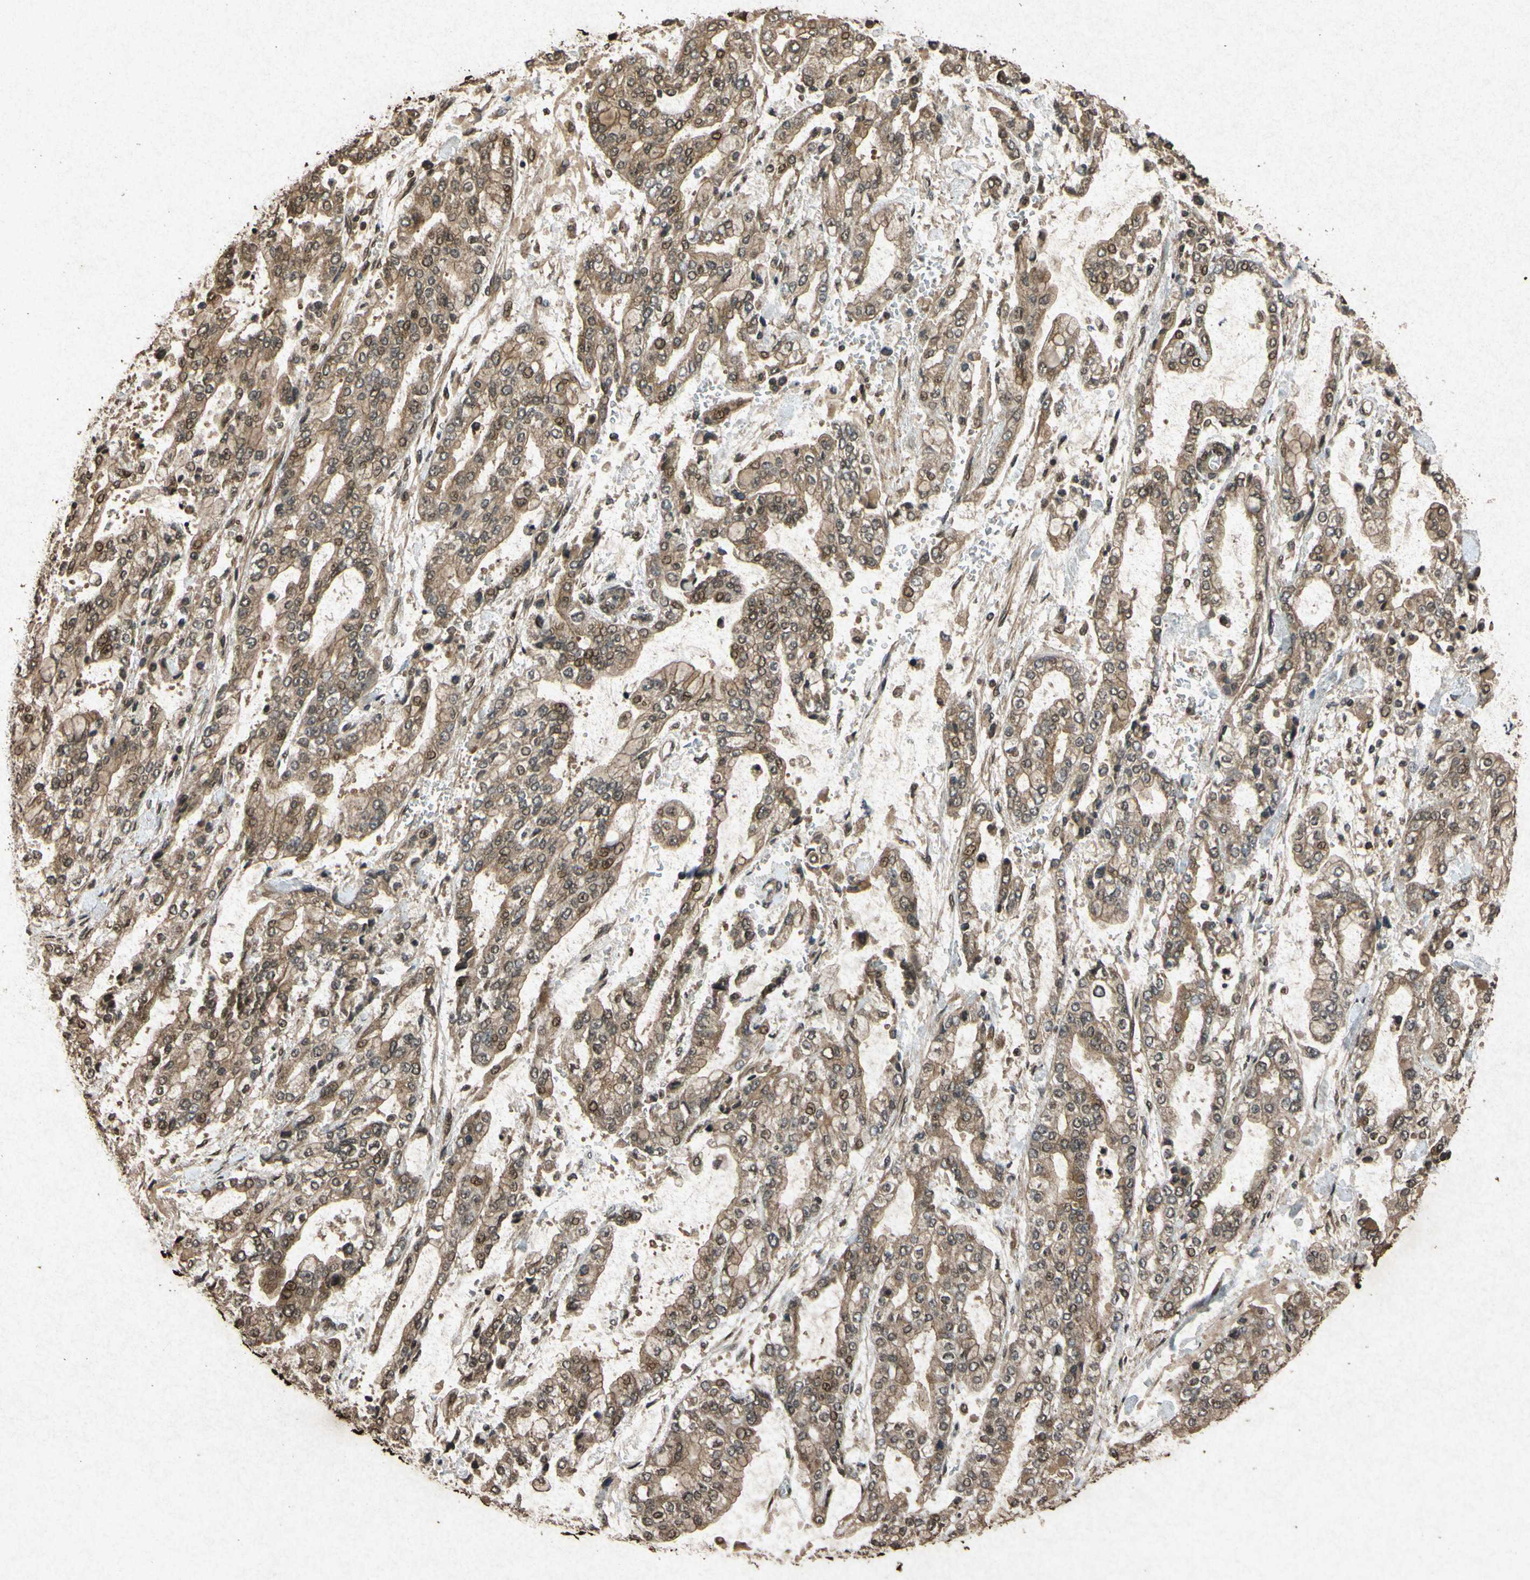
{"staining": {"intensity": "moderate", "quantity": ">75%", "location": "cytoplasmic/membranous,nuclear"}, "tissue": "stomach cancer", "cell_type": "Tumor cells", "image_type": "cancer", "snomed": [{"axis": "morphology", "description": "Normal tissue, NOS"}, {"axis": "morphology", "description": "Adenocarcinoma, NOS"}, {"axis": "topography", "description": "Stomach, upper"}, {"axis": "topography", "description": "Stomach"}], "caption": "Protein analysis of adenocarcinoma (stomach) tissue exhibits moderate cytoplasmic/membranous and nuclear staining in approximately >75% of tumor cells.", "gene": "ATP6V1H", "patient": {"sex": "male", "age": 76}}